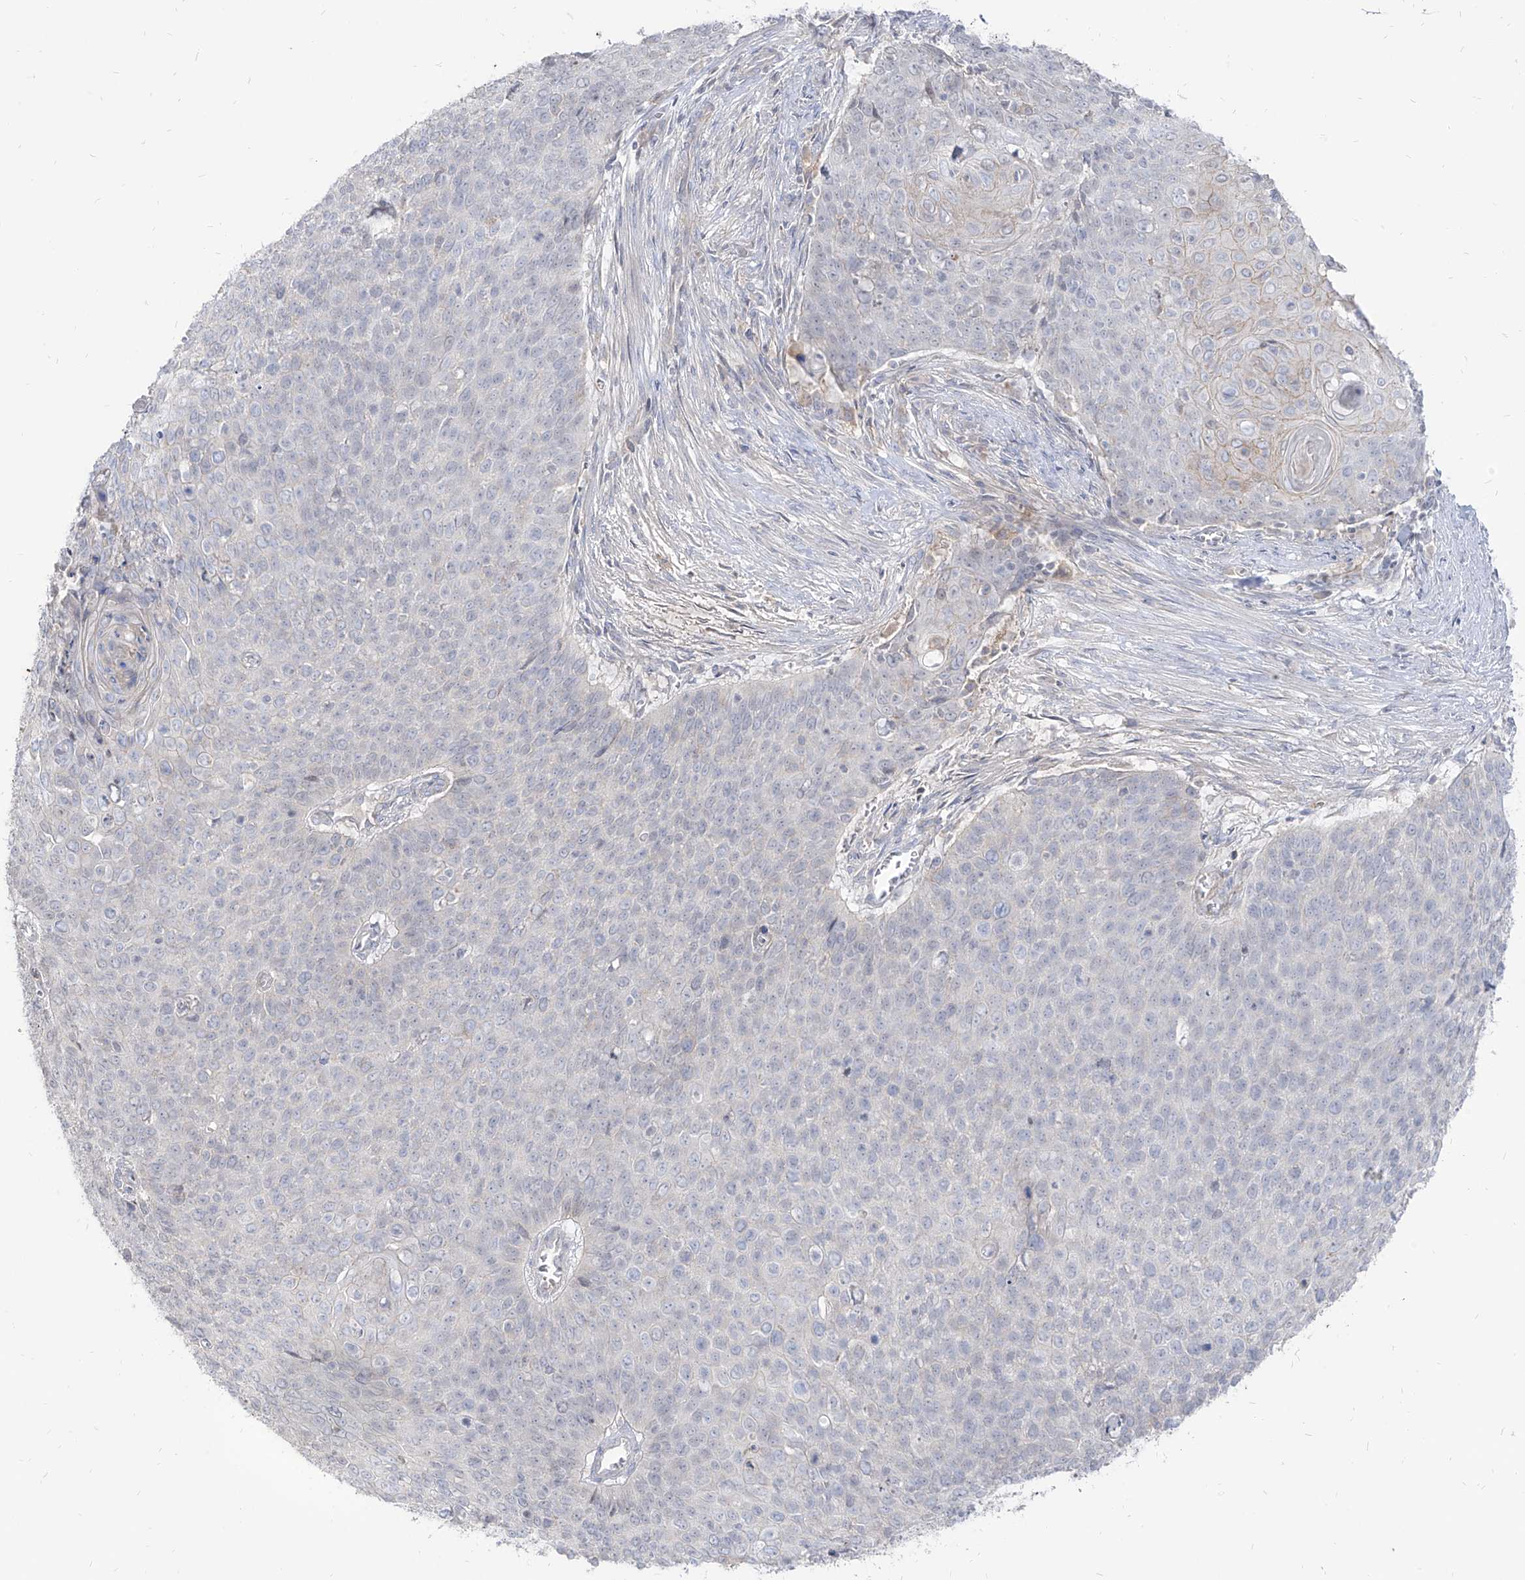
{"staining": {"intensity": "negative", "quantity": "none", "location": "none"}, "tissue": "cervical cancer", "cell_type": "Tumor cells", "image_type": "cancer", "snomed": [{"axis": "morphology", "description": "Squamous cell carcinoma, NOS"}, {"axis": "topography", "description": "Cervix"}], "caption": "Micrograph shows no protein expression in tumor cells of squamous cell carcinoma (cervical) tissue.", "gene": "RBFOX3", "patient": {"sex": "female", "age": 39}}